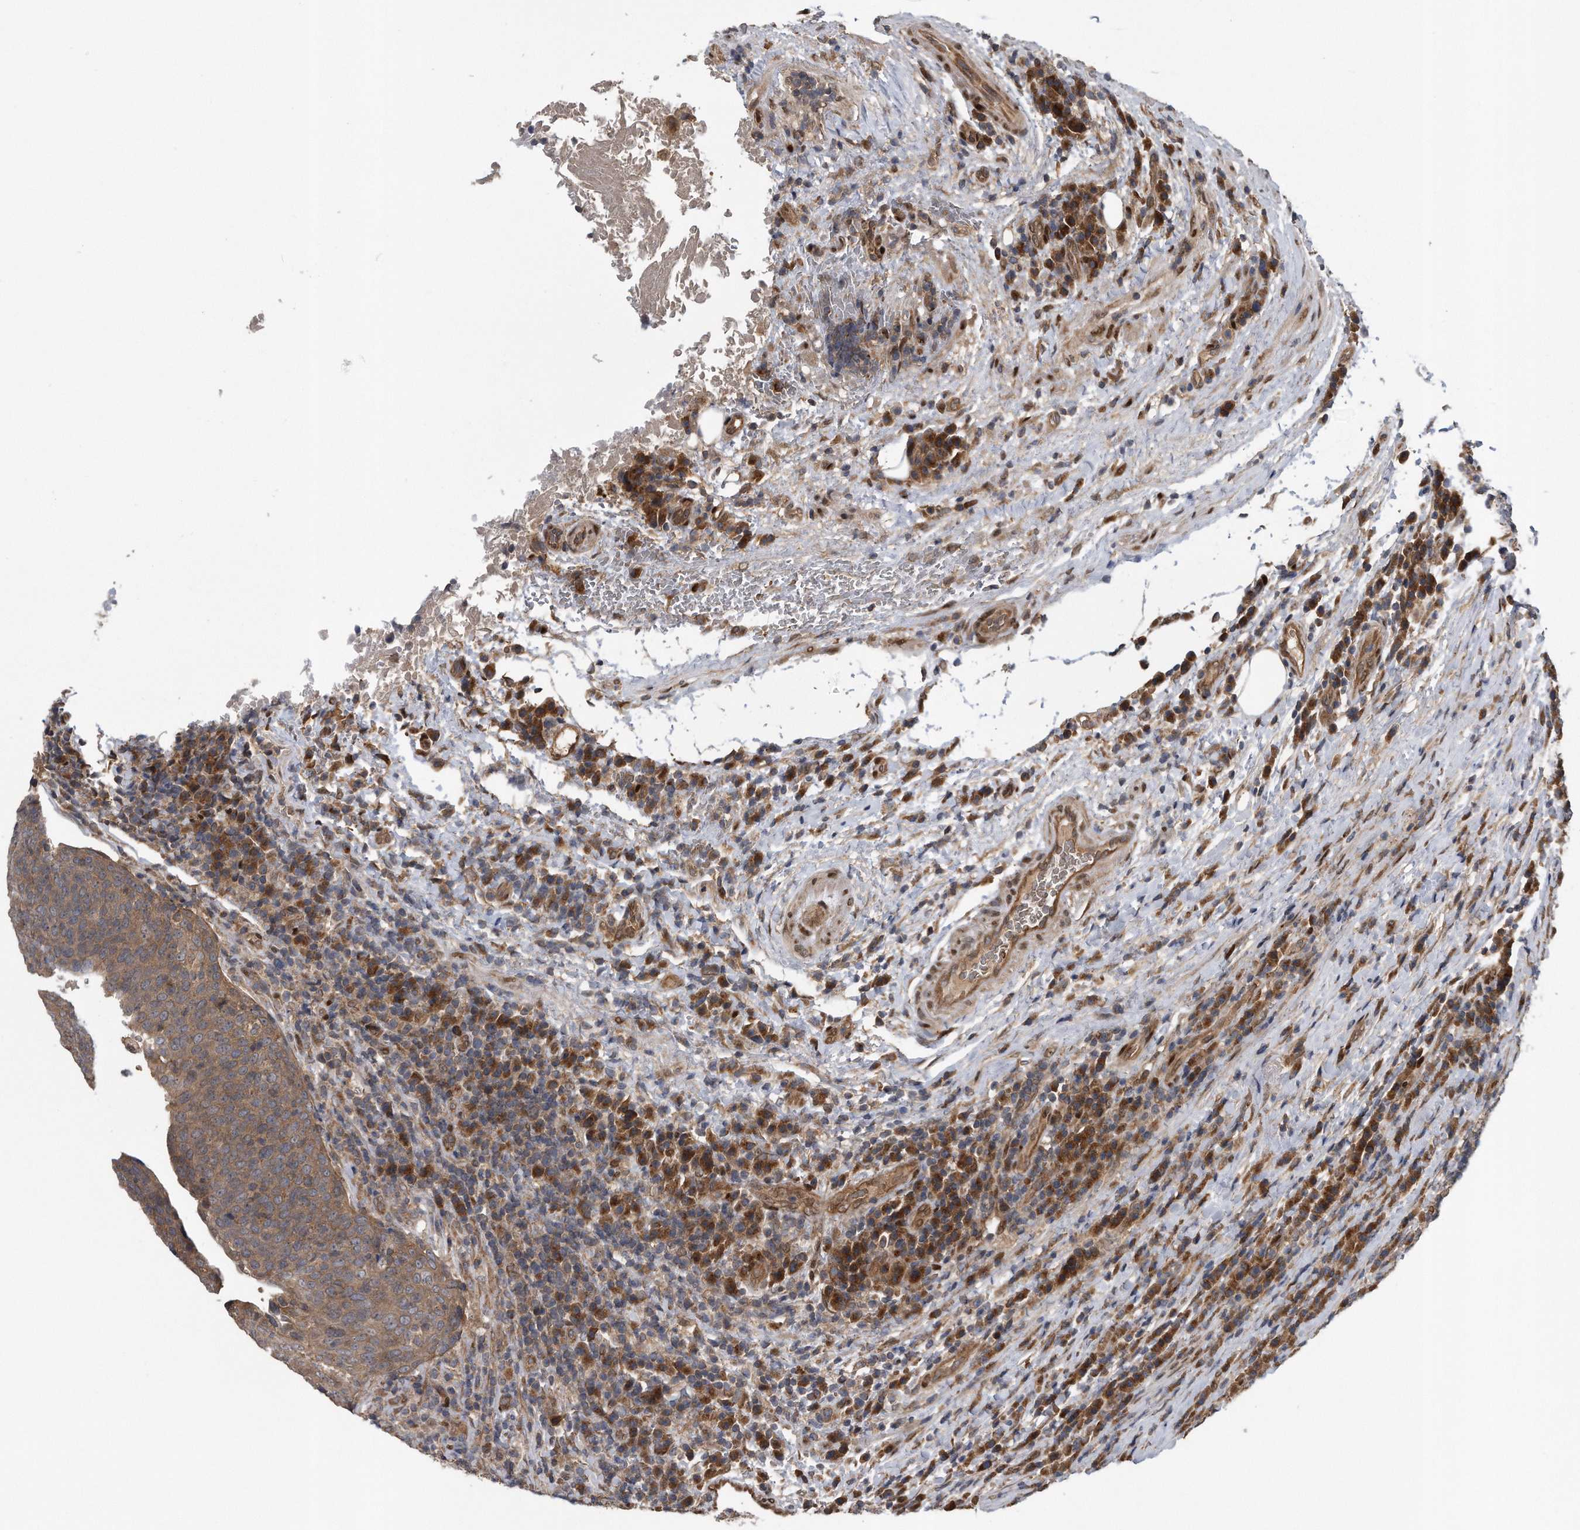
{"staining": {"intensity": "moderate", "quantity": ">75%", "location": "cytoplasmic/membranous"}, "tissue": "head and neck cancer", "cell_type": "Tumor cells", "image_type": "cancer", "snomed": [{"axis": "morphology", "description": "Squamous cell carcinoma, NOS"}, {"axis": "morphology", "description": "Squamous cell carcinoma, metastatic, NOS"}, {"axis": "topography", "description": "Lymph node"}, {"axis": "topography", "description": "Head-Neck"}], "caption": "Protein expression analysis of head and neck cancer shows moderate cytoplasmic/membranous expression in approximately >75% of tumor cells.", "gene": "ZNF79", "patient": {"sex": "male", "age": 62}}